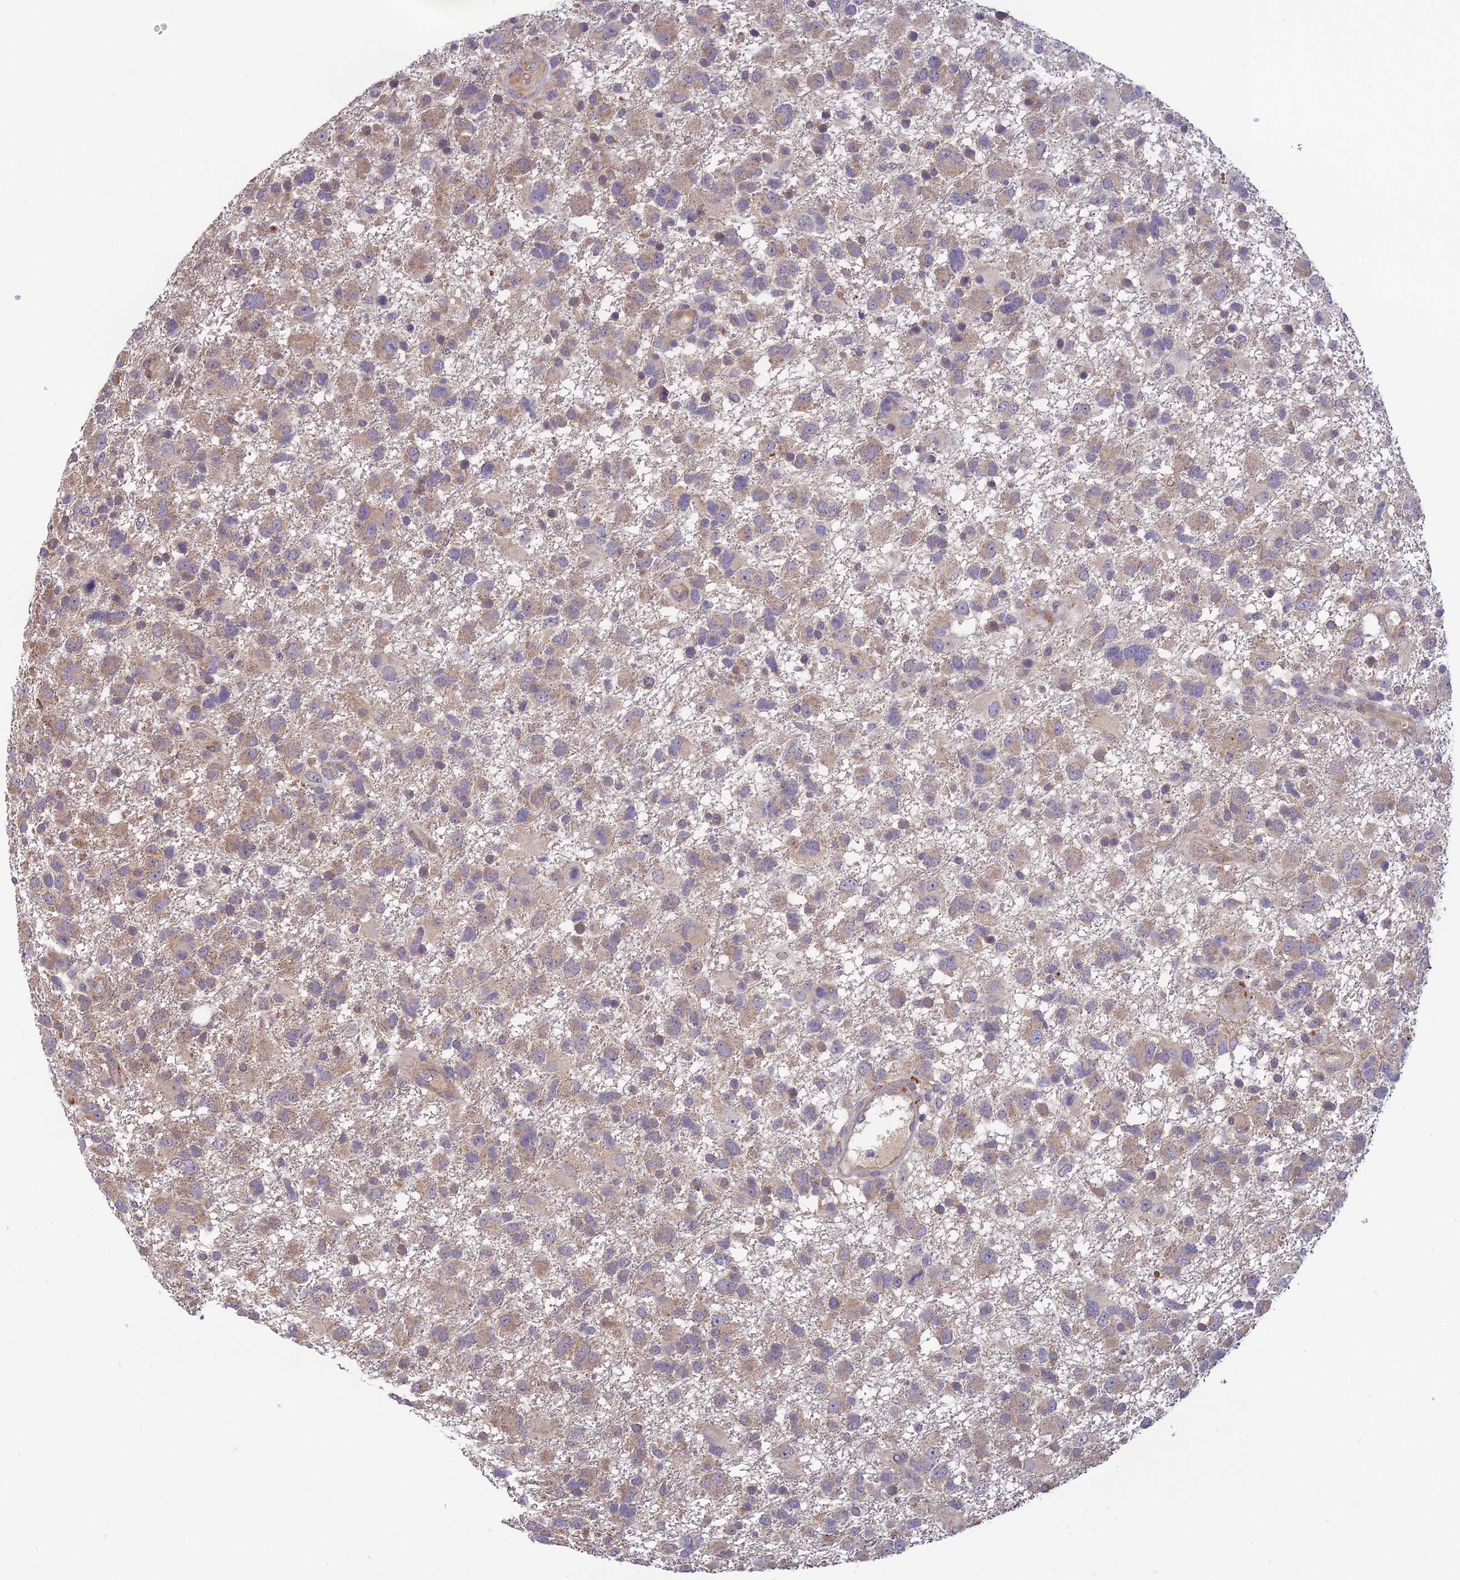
{"staining": {"intensity": "negative", "quantity": "none", "location": "none"}, "tissue": "glioma", "cell_type": "Tumor cells", "image_type": "cancer", "snomed": [{"axis": "morphology", "description": "Glioma, malignant, High grade"}, {"axis": "topography", "description": "Brain"}], "caption": "Tumor cells are negative for brown protein staining in glioma.", "gene": "MRNIP", "patient": {"sex": "male", "age": 61}}